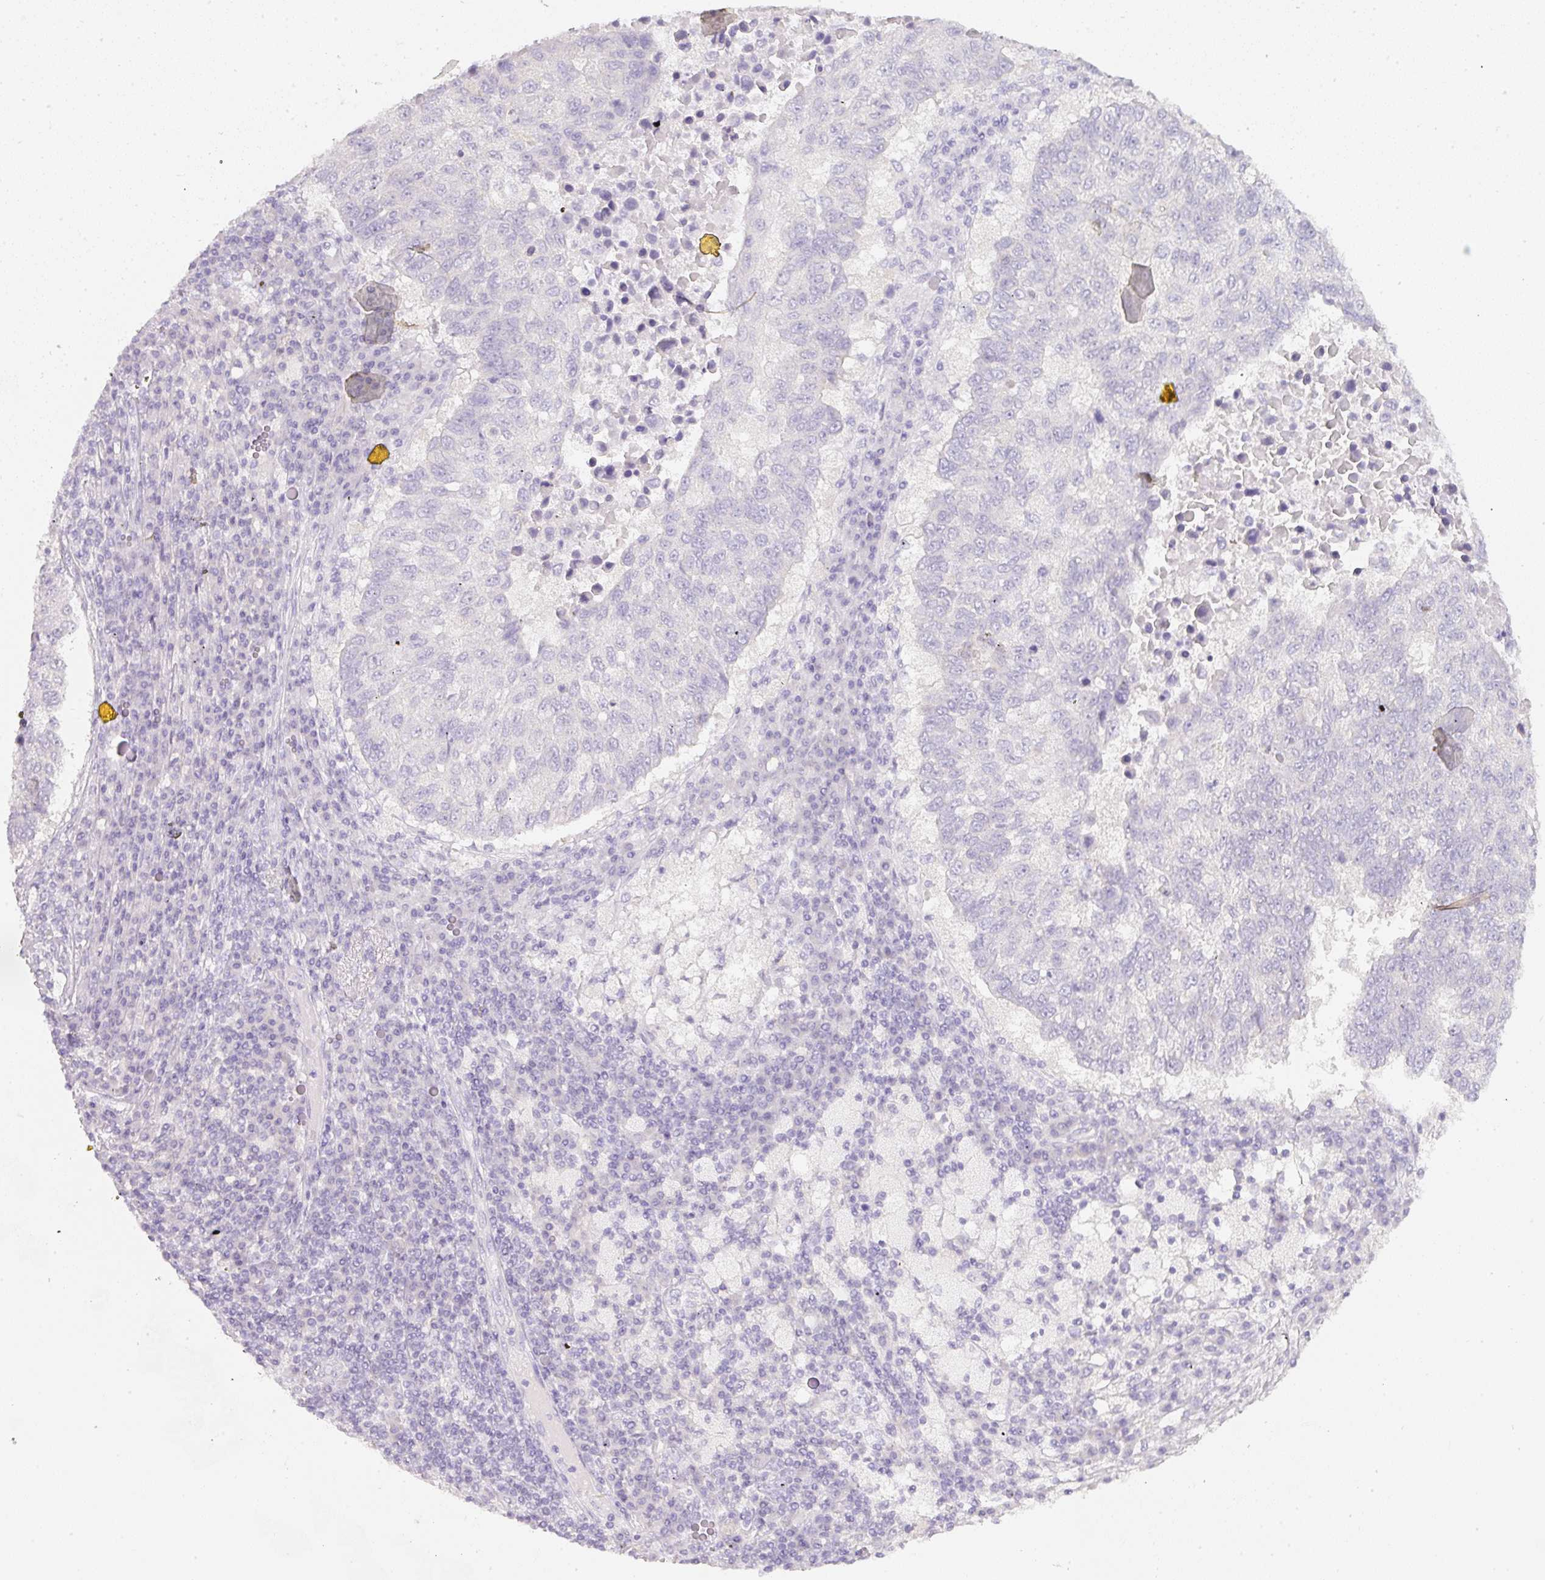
{"staining": {"intensity": "negative", "quantity": "none", "location": "none"}, "tissue": "lung cancer", "cell_type": "Tumor cells", "image_type": "cancer", "snomed": [{"axis": "morphology", "description": "Squamous cell carcinoma, NOS"}, {"axis": "topography", "description": "Lung"}], "caption": "Immunohistochemistry (IHC) image of neoplastic tissue: human lung cancer stained with DAB (3,3'-diaminobenzidine) displays no significant protein staining in tumor cells. (Stains: DAB immunohistochemistry (IHC) with hematoxylin counter stain, Microscopy: brightfield microscopy at high magnification).", "gene": "SLC2A2", "patient": {"sex": "male", "age": 73}}